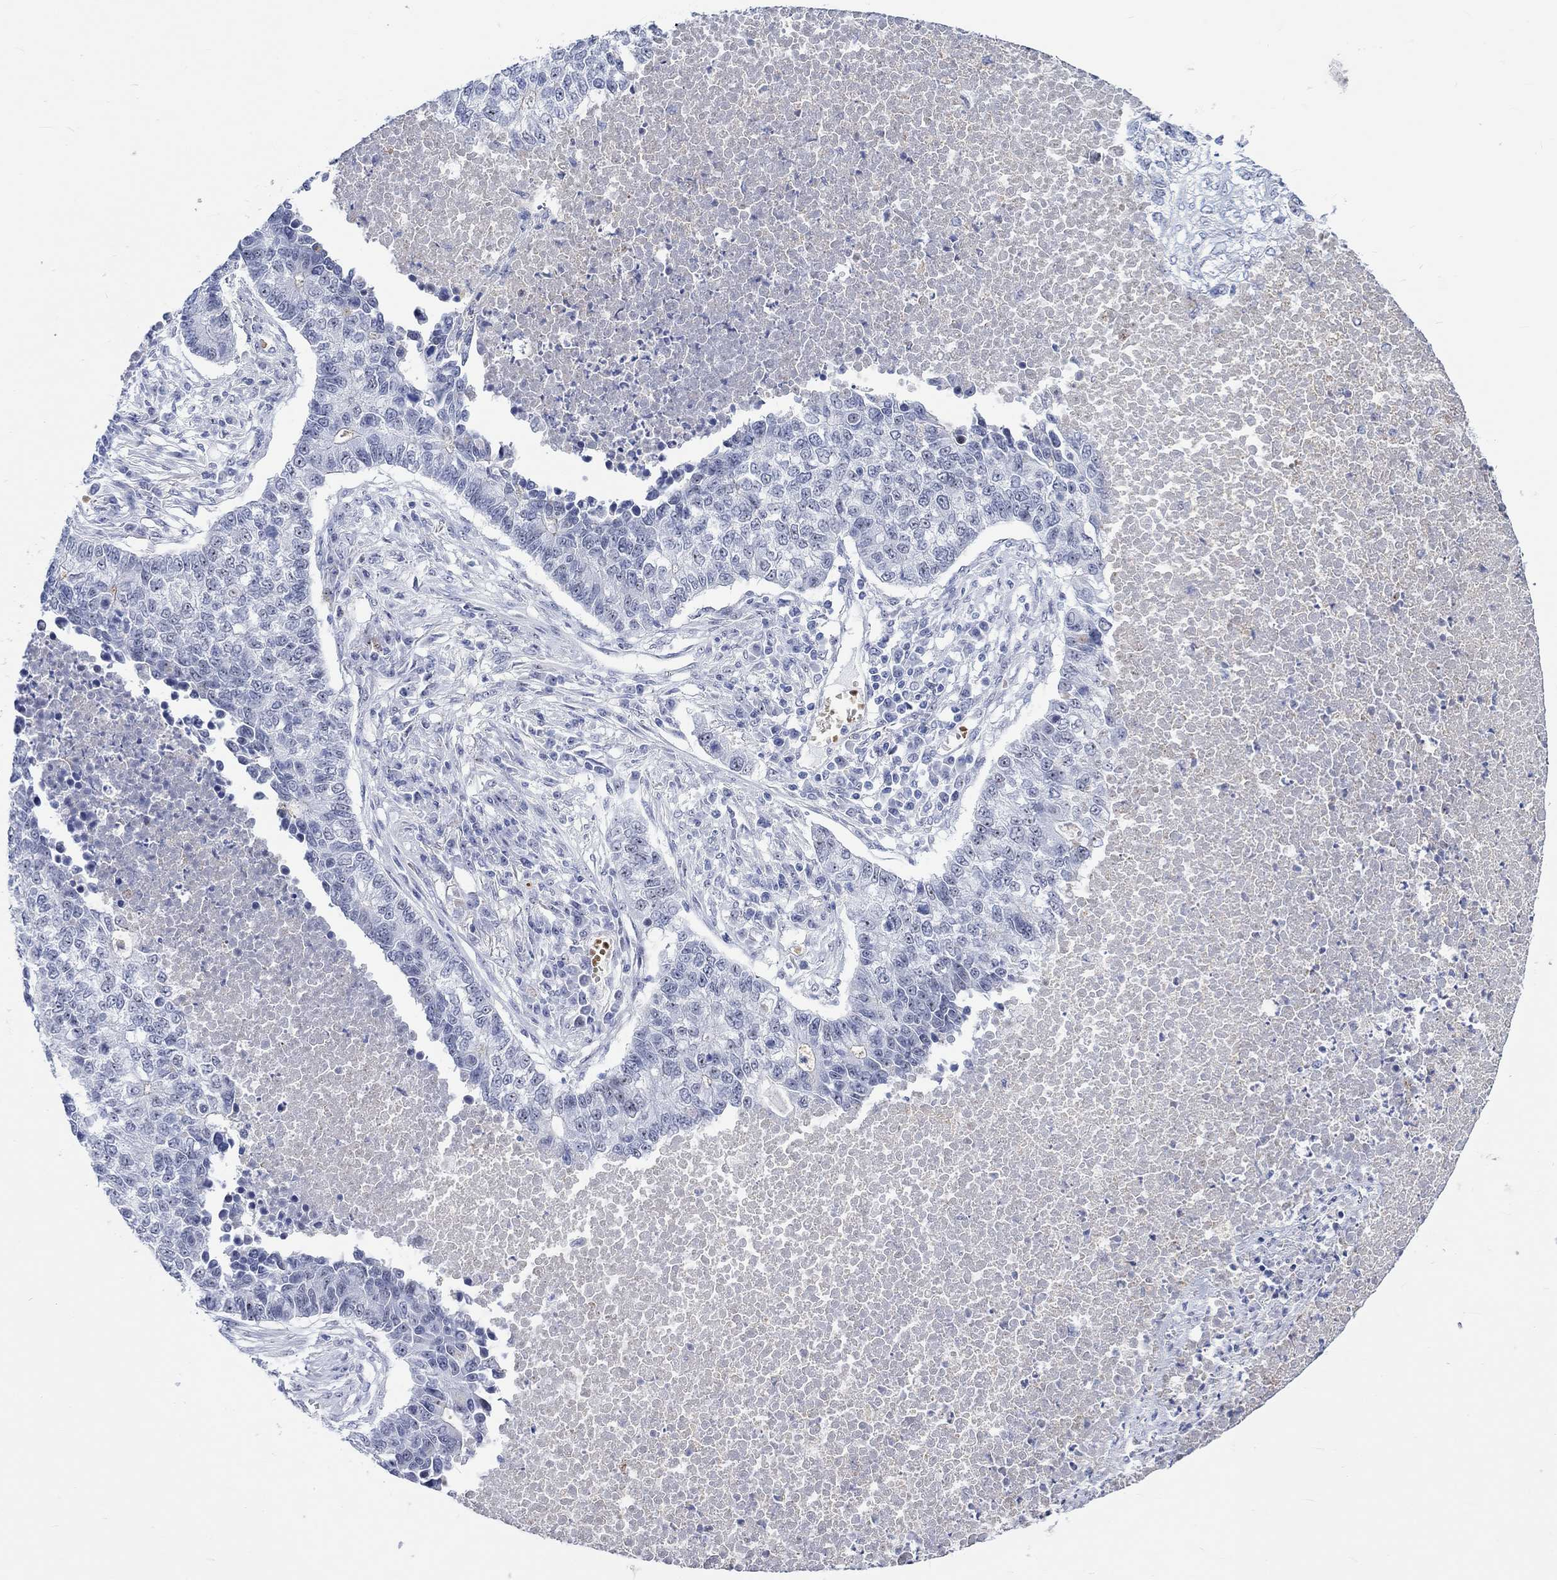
{"staining": {"intensity": "weak", "quantity": "<25%", "location": "nuclear"}, "tissue": "lung cancer", "cell_type": "Tumor cells", "image_type": "cancer", "snomed": [{"axis": "morphology", "description": "Adenocarcinoma, NOS"}, {"axis": "topography", "description": "Lung"}], "caption": "IHC photomicrograph of neoplastic tissue: human adenocarcinoma (lung) stained with DAB (3,3'-diaminobenzidine) exhibits no significant protein positivity in tumor cells. (Stains: DAB (3,3'-diaminobenzidine) immunohistochemistry with hematoxylin counter stain, Microscopy: brightfield microscopy at high magnification).", "gene": "ZNF446", "patient": {"sex": "male", "age": 57}}